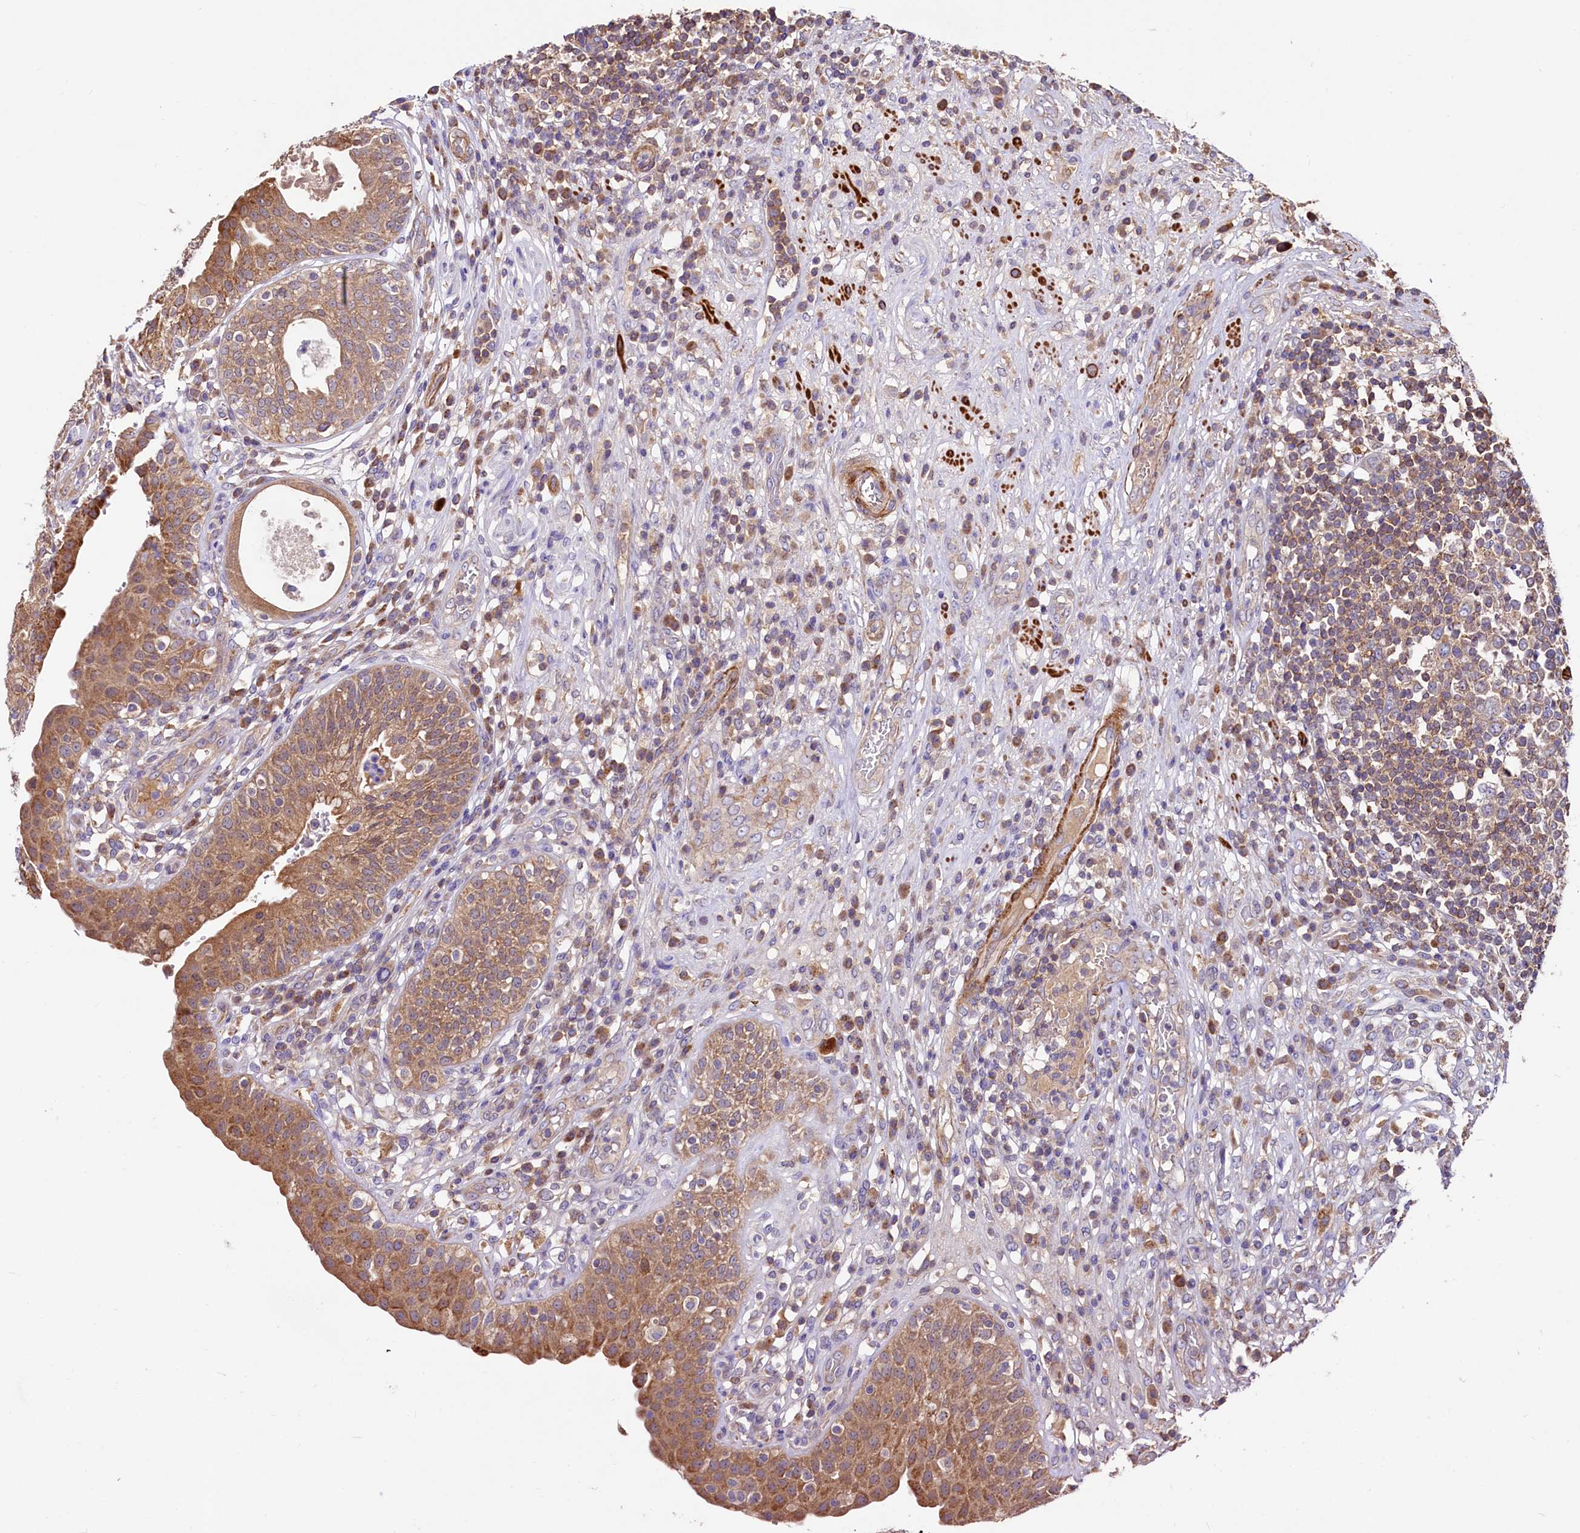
{"staining": {"intensity": "moderate", "quantity": ">75%", "location": "cytoplasmic/membranous"}, "tissue": "urinary bladder", "cell_type": "Urothelial cells", "image_type": "normal", "snomed": [{"axis": "morphology", "description": "Normal tissue, NOS"}, {"axis": "topography", "description": "Urinary bladder"}], "caption": "Immunohistochemistry photomicrograph of unremarkable urinary bladder: human urinary bladder stained using immunohistochemistry (IHC) shows medium levels of moderate protein expression localized specifically in the cytoplasmic/membranous of urothelial cells, appearing as a cytoplasmic/membranous brown color.", "gene": "CIAO3", "patient": {"sex": "female", "age": 62}}